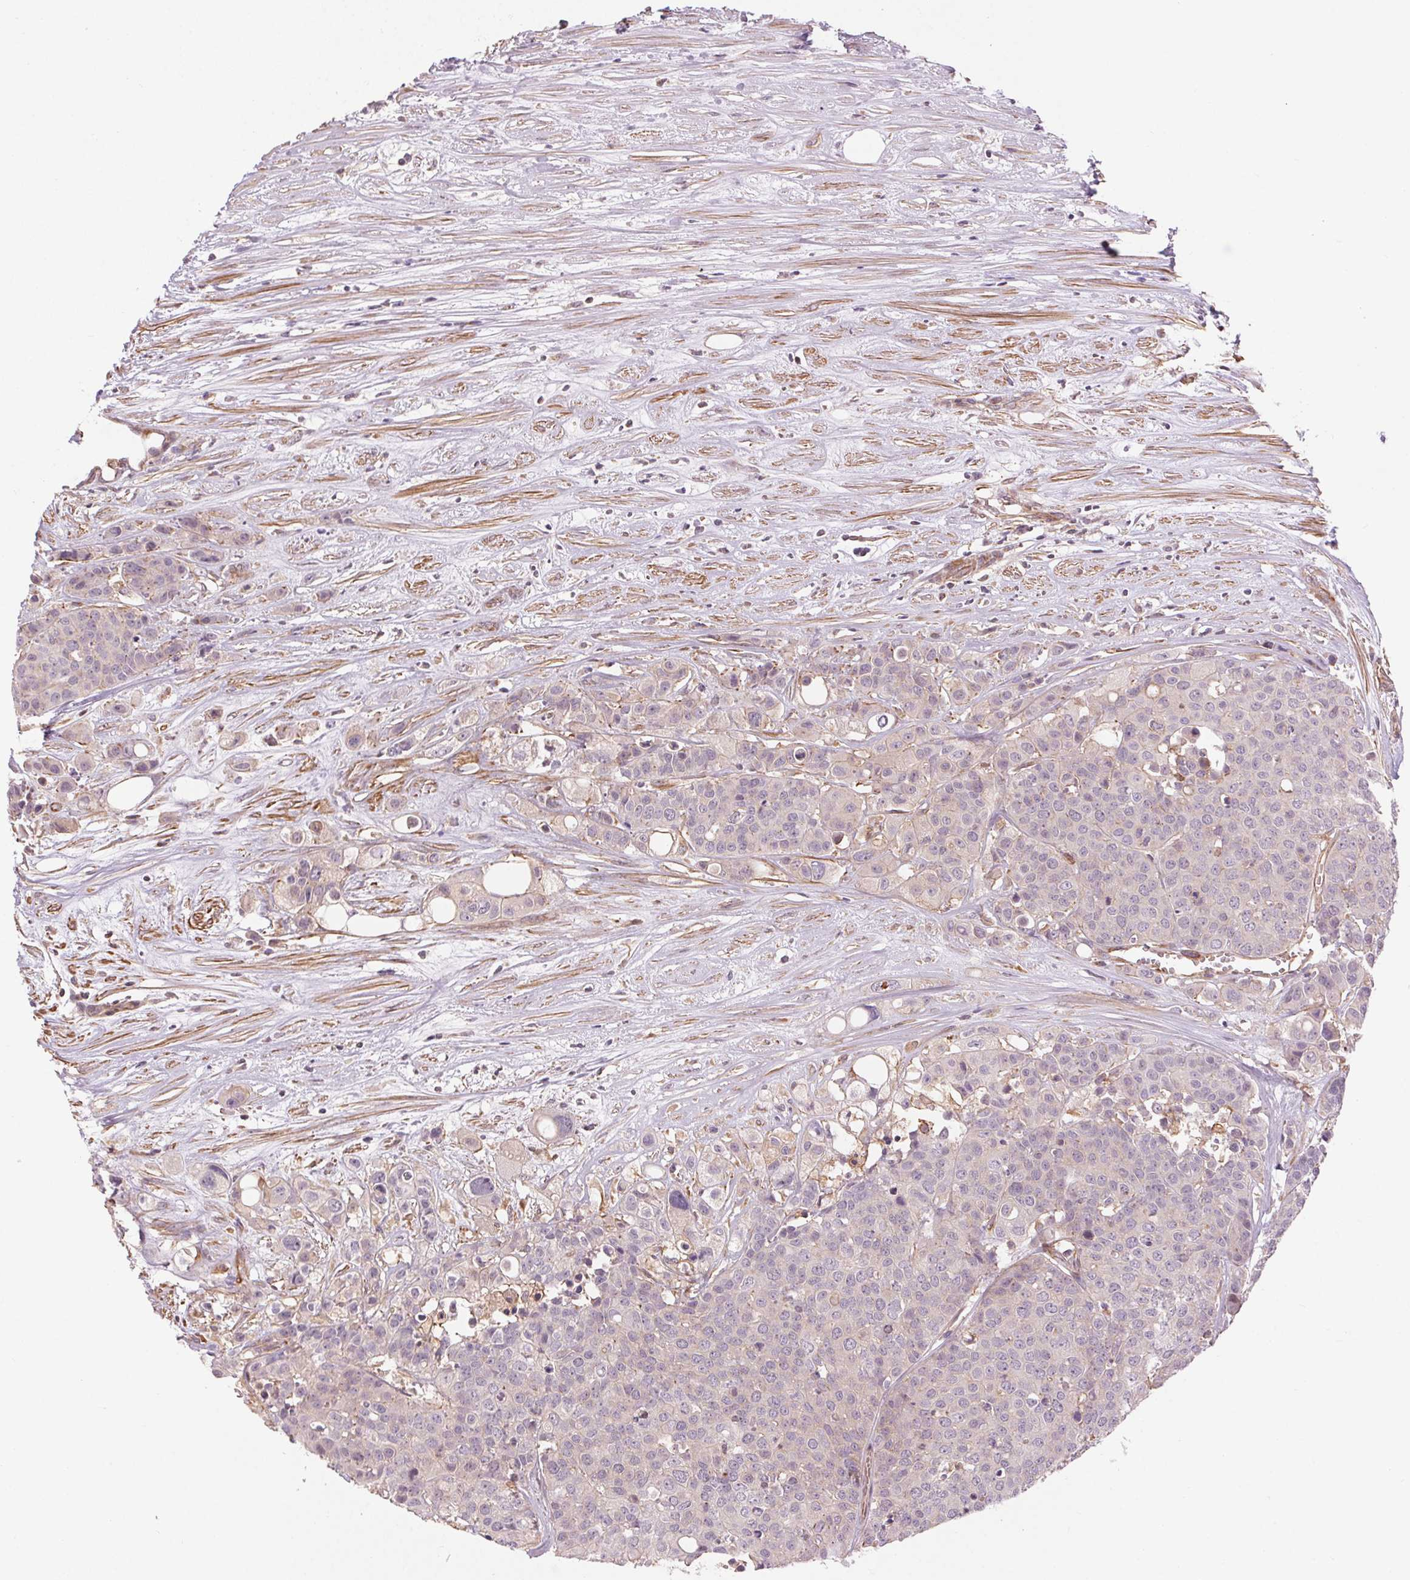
{"staining": {"intensity": "negative", "quantity": "none", "location": "none"}, "tissue": "carcinoid", "cell_type": "Tumor cells", "image_type": "cancer", "snomed": [{"axis": "morphology", "description": "Carcinoid, malignant, NOS"}, {"axis": "topography", "description": "Colon"}], "caption": "Tumor cells are negative for brown protein staining in carcinoid.", "gene": "CCSER1", "patient": {"sex": "male", "age": 81}}